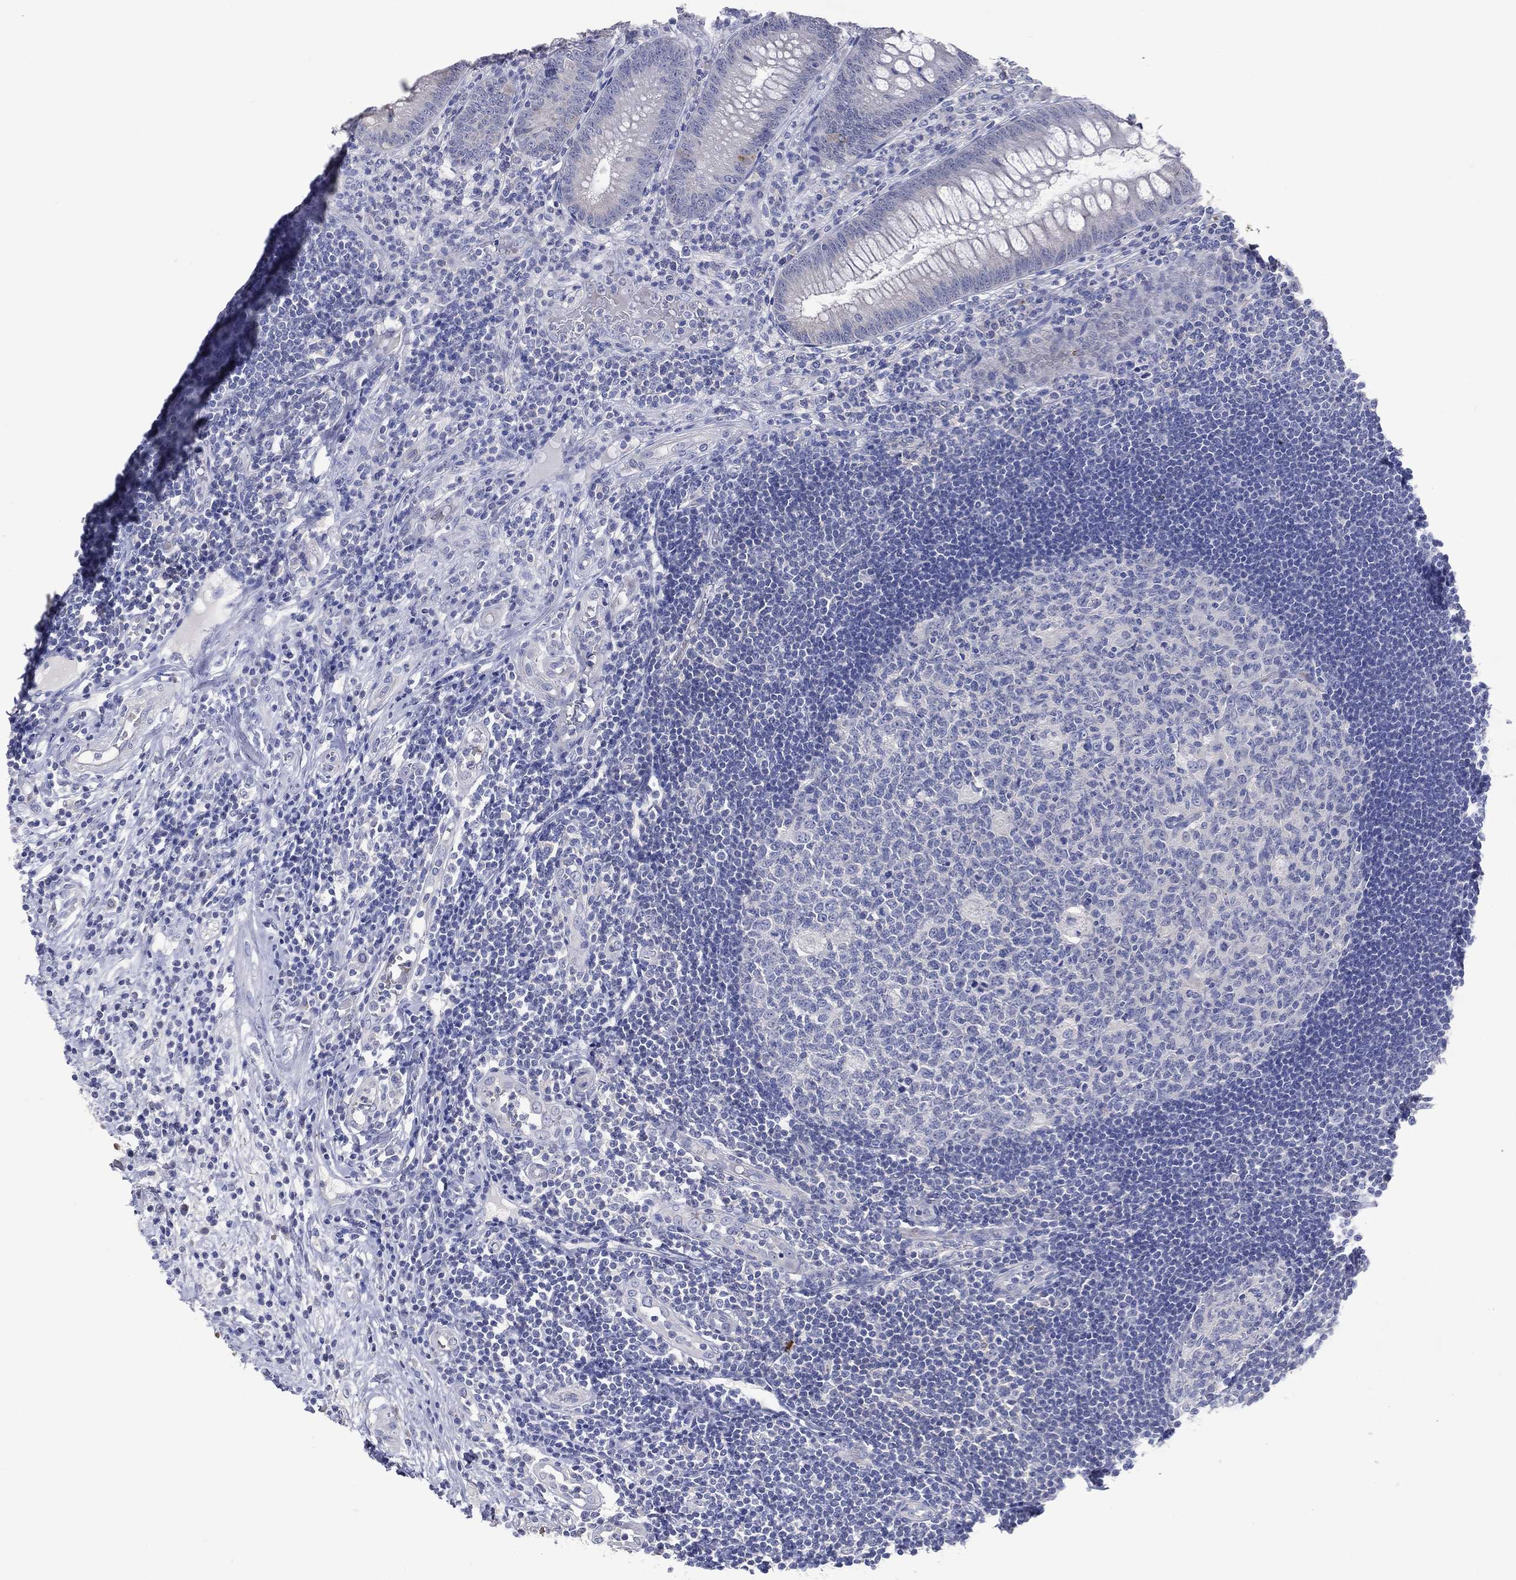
{"staining": {"intensity": "negative", "quantity": "none", "location": "none"}, "tissue": "appendix", "cell_type": "Glandular cells", "image_type": "normal", "snomed": [{"axis": "morphology", "description": "Normal tissue, NOS"}, {"axis": "morphology", "description": "Inflammation, NOS"}, {"axis": "topography", "description": "Appendix"}], "caption": "Immunohistochemistry (IHC) of unremarkable appendix reveals no positivity in glandular cells. (DAB (3,3'-diaminobenzidine) immunohistochemistry (IHC), high magnification).", "gene": "DNAH6", "patient": {"sex": "male", "age": 16}}